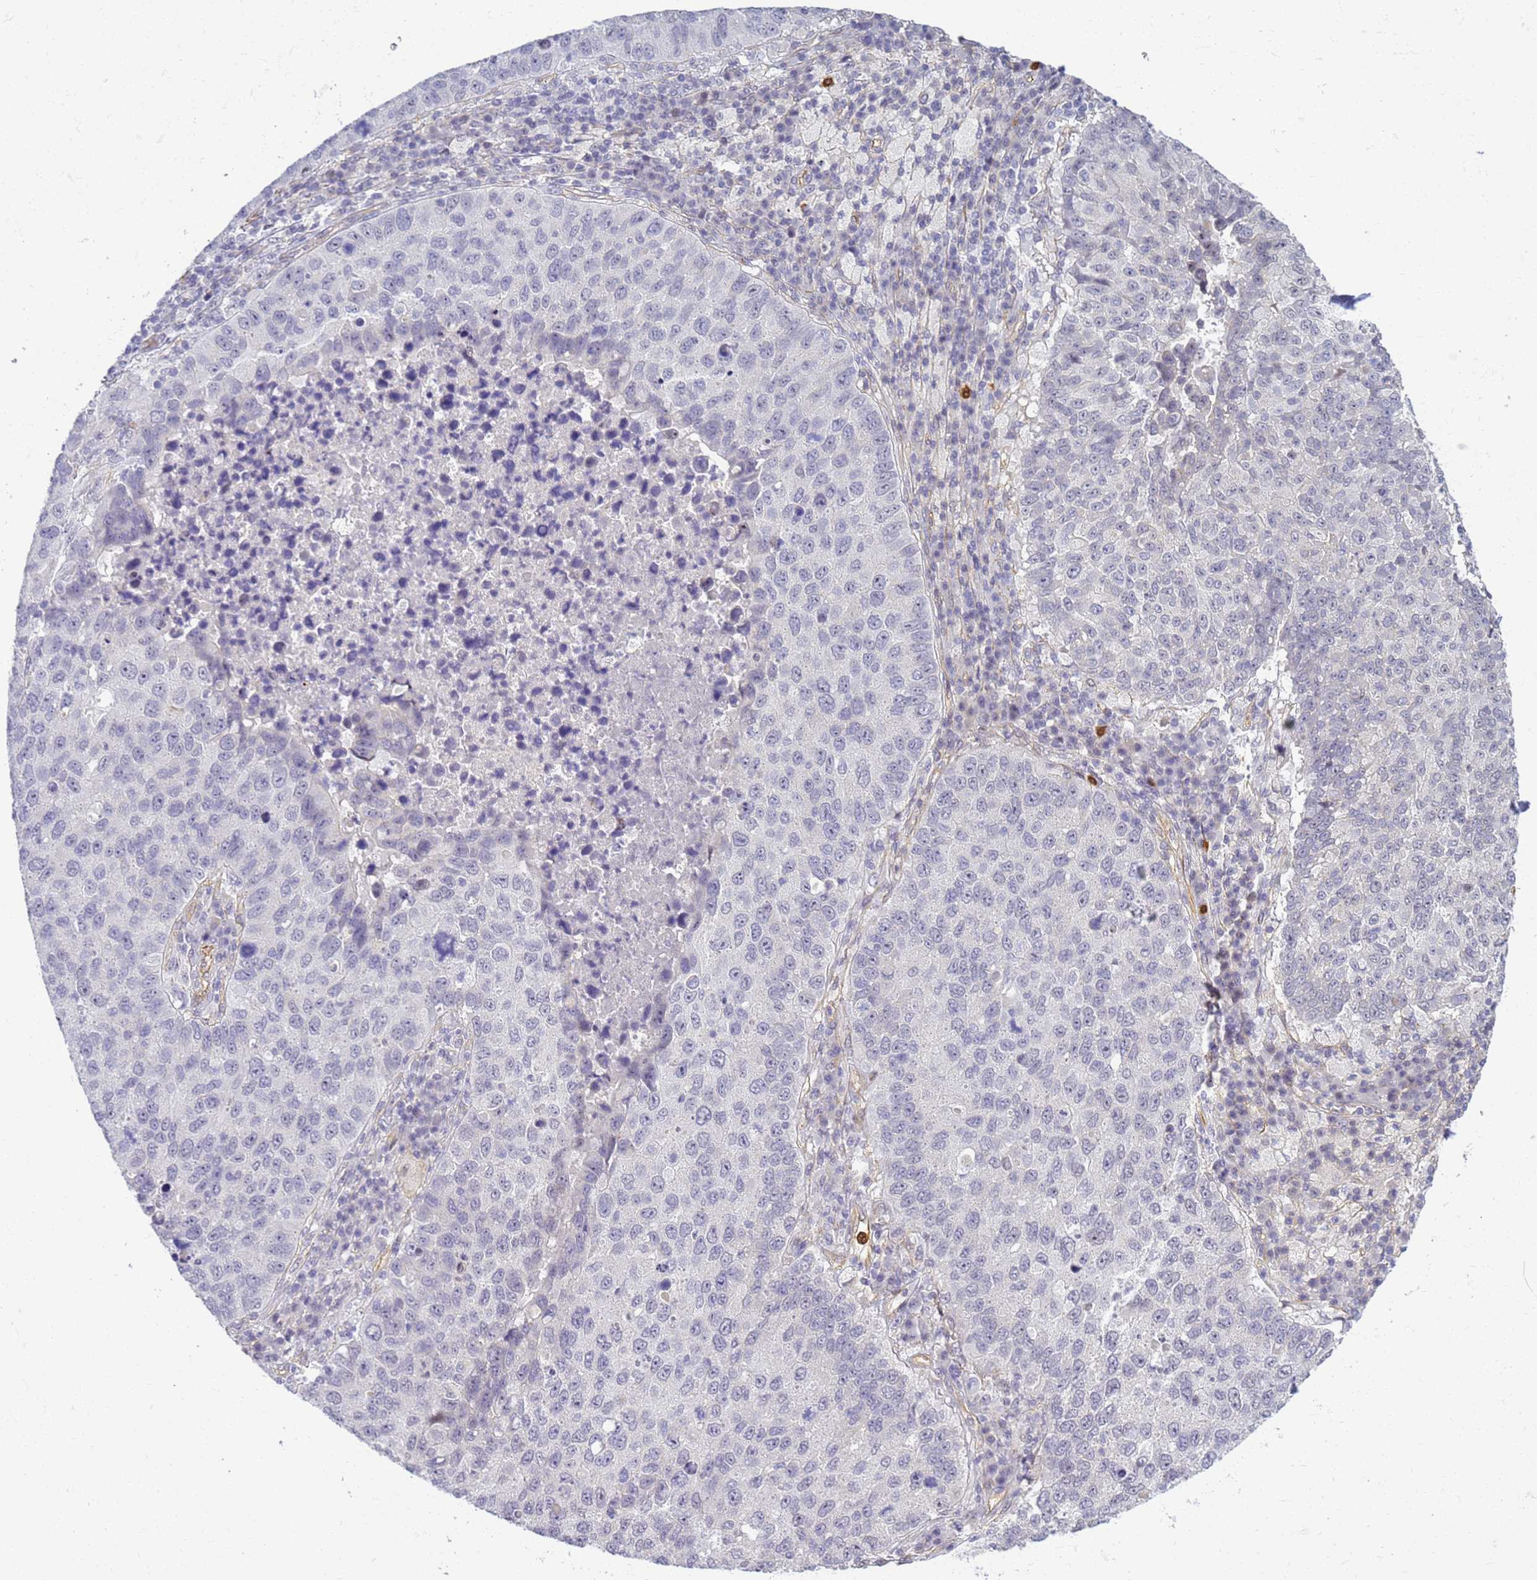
{"staining": {"intensity": "negative", "quantity": "none", "location": "none"}, "tissue": "lung cancer", "cell_type": "Tumor cells", "image_type": "cancer", "snomed": [{"axis": "morphology", "description": "Squamous cell carcinoma, NOS"}, {"axis": "topography", "description": "Lung"}], "caption": "The micrograph demonstrates no significant staining in tumor cells of lung squamous cell carcinoma.", "gene": "GON4L", "patient": {"sex": "male", "age": 73}}